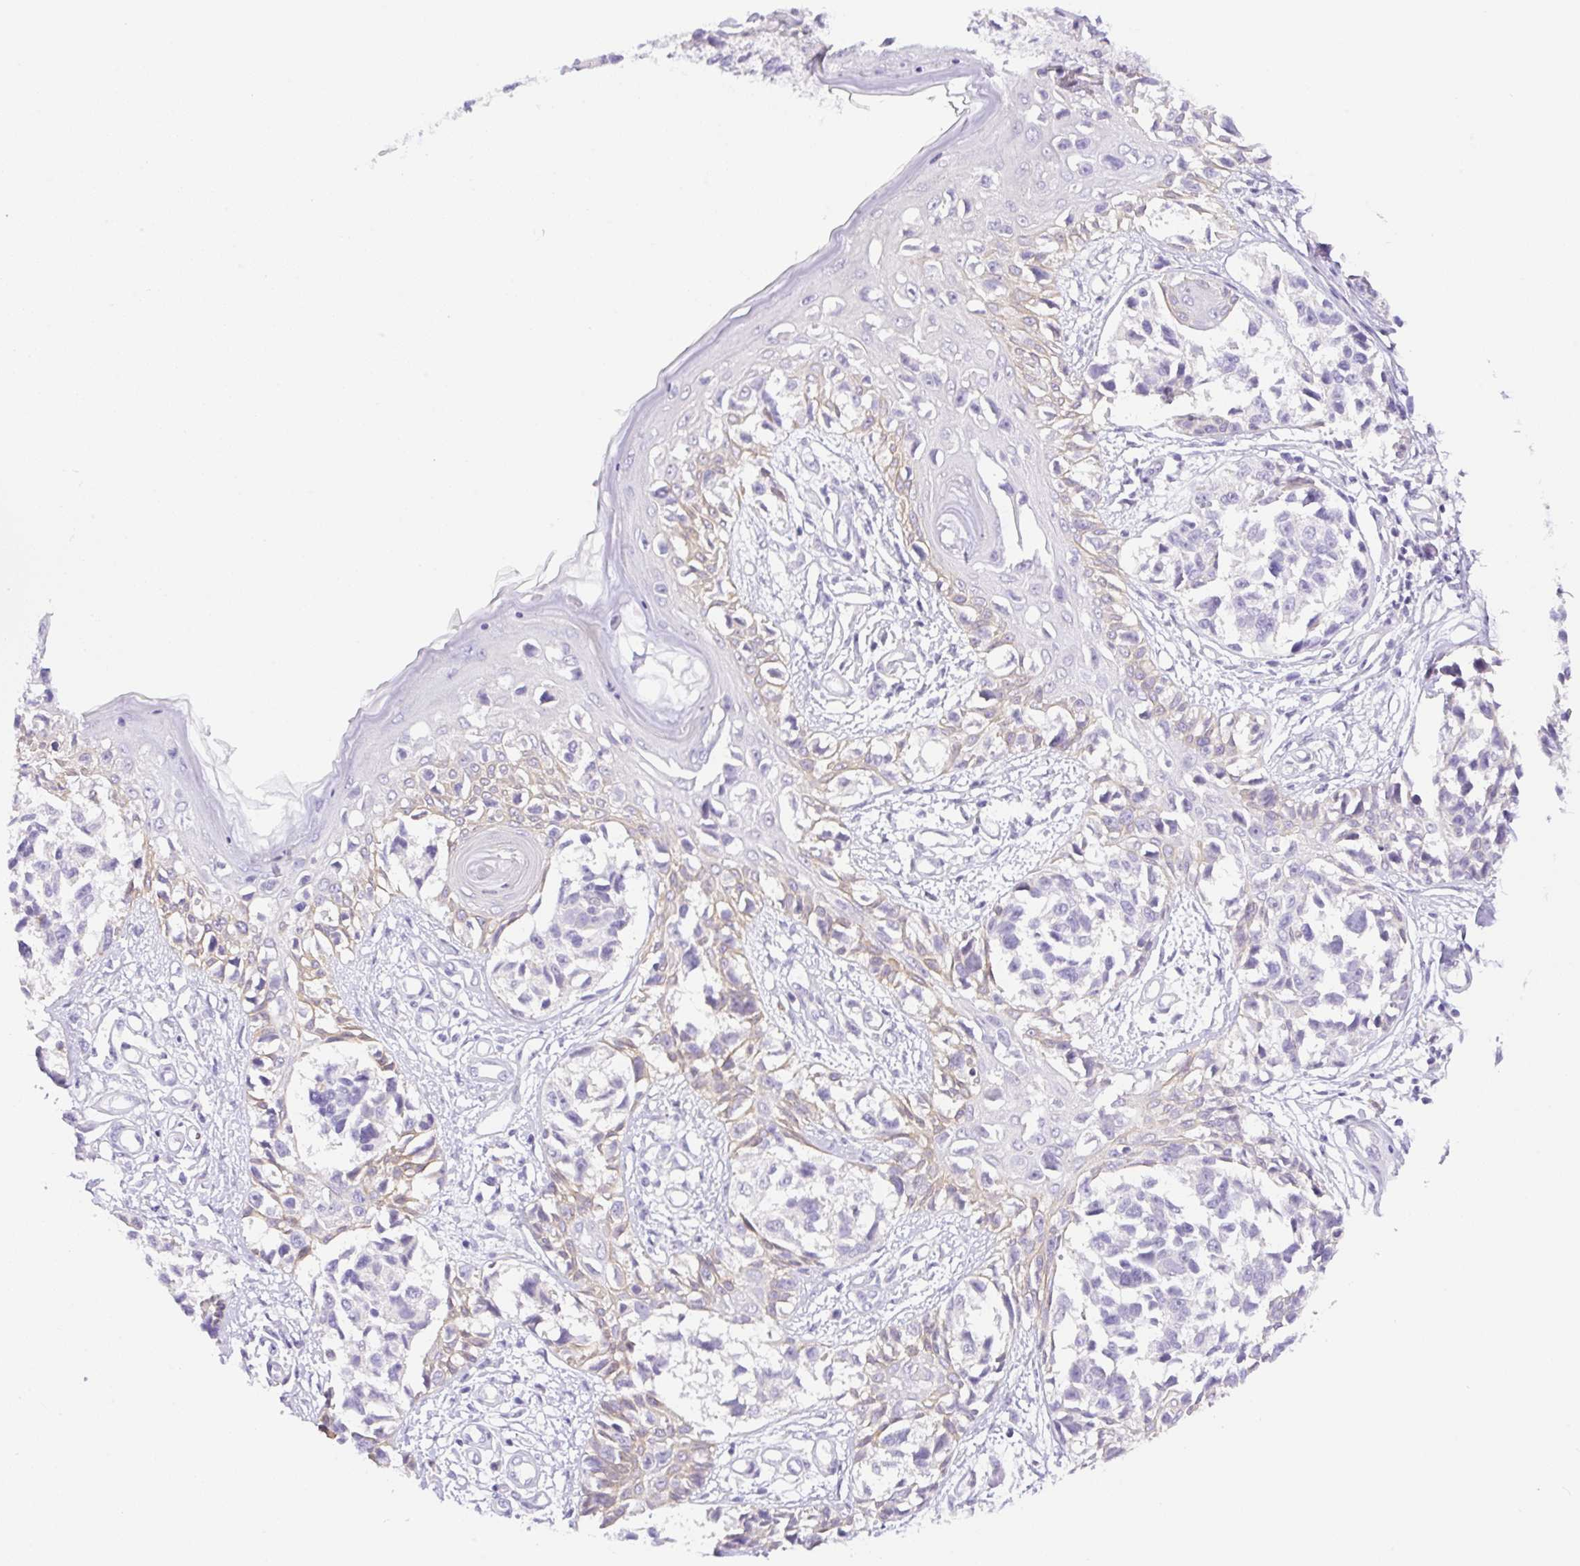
{"staining": {"intensity": "weak", "quantity": "<25%", "location": "cytoplasmic/membranous"}, "tissue": "melanoma", "cell_type": "Tumor cells", "image_type": "cancer", "snomed": [{"axis": "morphology", "description": "Malignant melanoma, NOS"}, {"axis": "topography", "description": "Skin"}], "caption": "Immunohistochemistry image of human malignant melanoma stained for a protein (brown), which exhibits no staining in tumor cells.", "gene": "CAMK2B", "patient": {"sex": "male", "age": 73}}